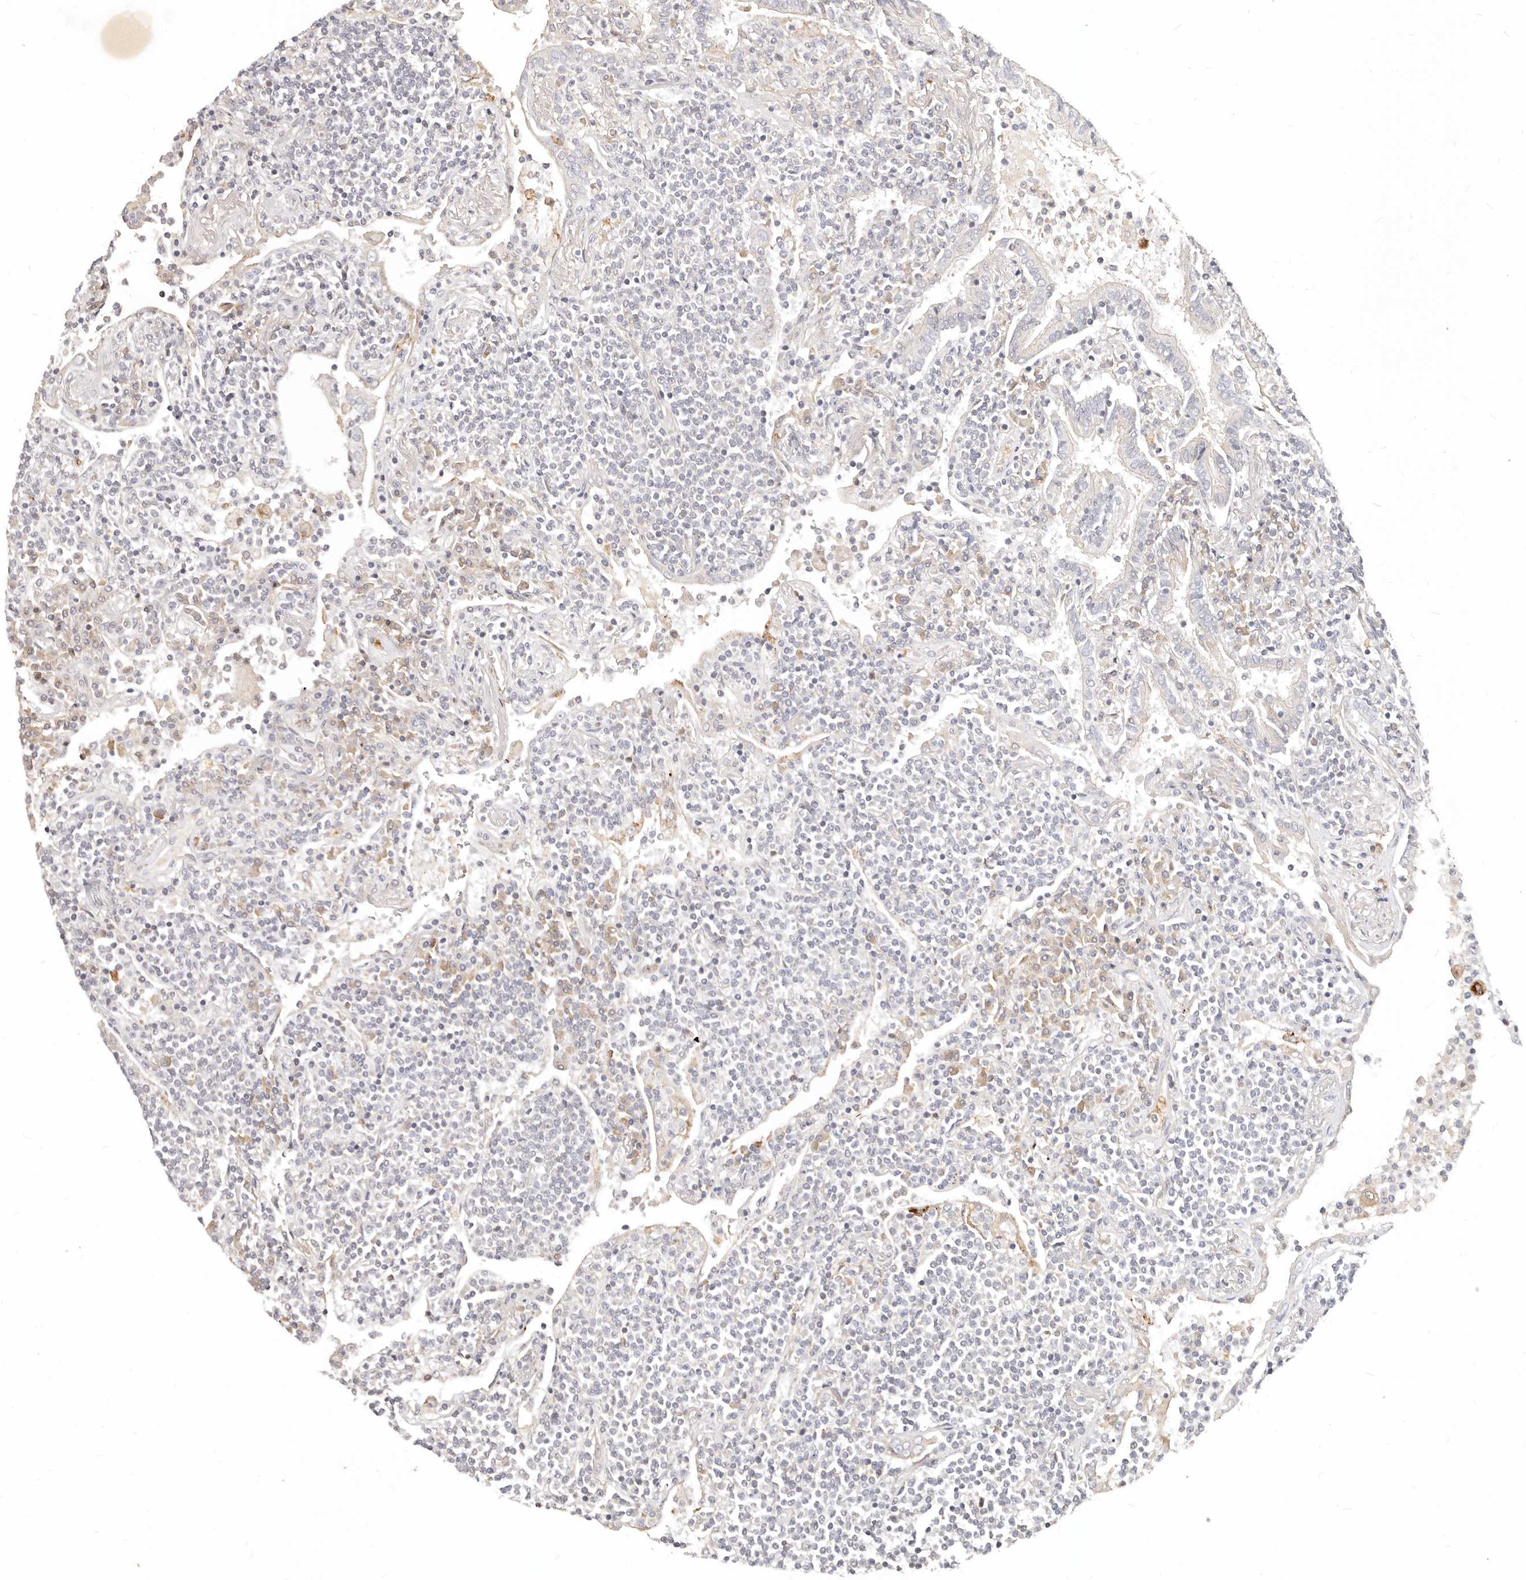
{"staining": {"intensity": "negative", "quantity": "none", "location": "none"}, "tissue": "lymphoma", "cell_type": "Tumor cells", "image_type": "cancer", "snomed": [{"axis": "morphology", "description": "Malignant lymphoma, non-Hodgkin's type, Low grade"}, {"axis": "topography", "description": "Lung"}], "caption": "Tumor cells show no significant expression in low-grade malignant lymphoma, non-Hodgkin's type.", "gene": "USP49", "patient": {"sex": "female", "age": 71}}